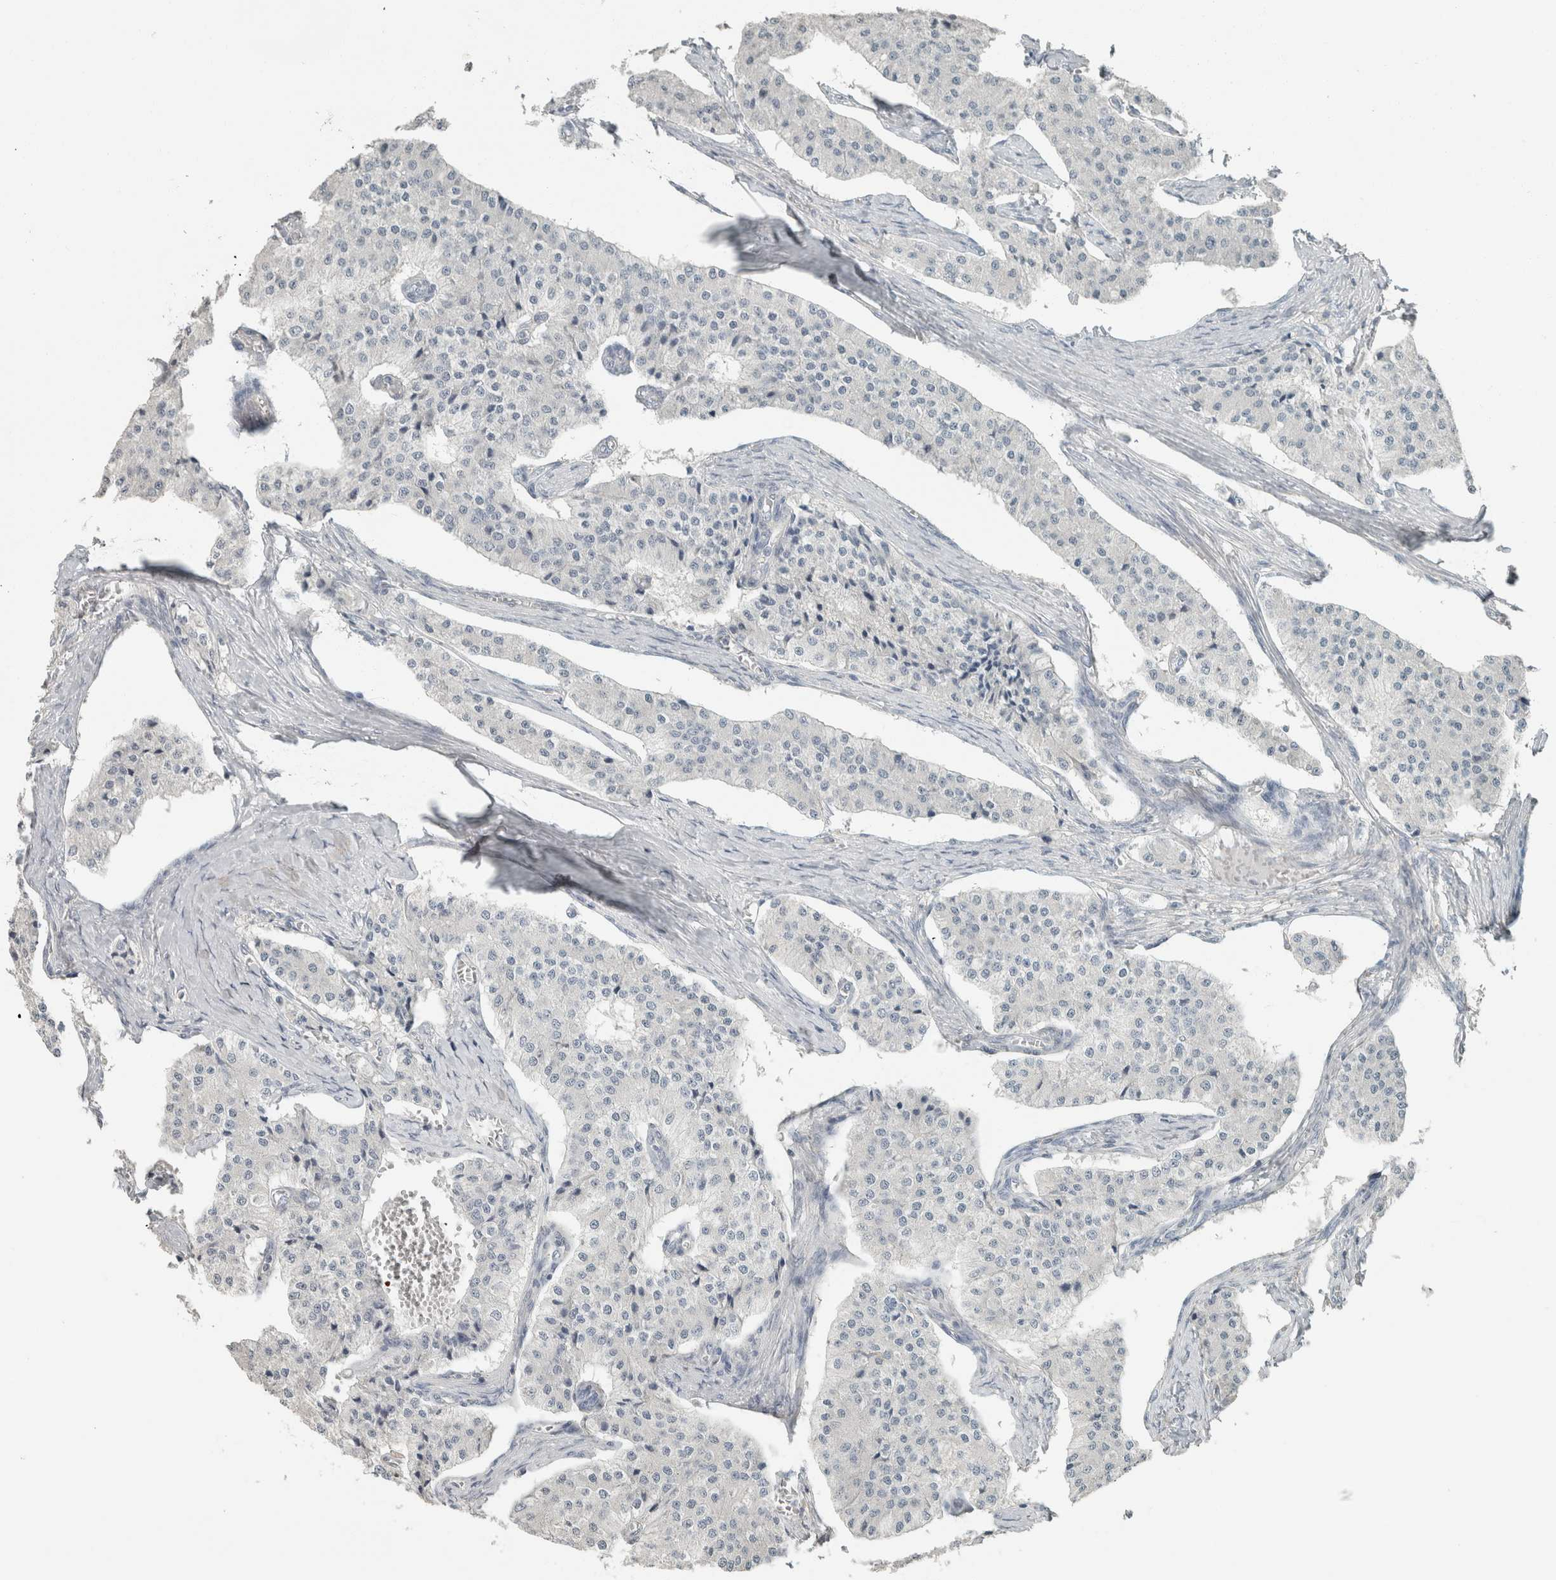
{"staining": {"intensity": "negative", "quantity": "none", "location": "none"}, "tissue": "carcinoid", "cell_type": "Tumor cells", "image_type": "cancer", "snomed": [{"axis": "morphology", "description": "Carcinoid, malignant, NOS"}, {"axis": "topography", "description": "Colon"}], "caption": "A high-resolution histopathology image shows immunohistochemistry staining of carcinoid, which demonstrates no significant positivity in tumor cells.", "gene": "SCIN", "patient": {"sex": "female", "age": 52}}